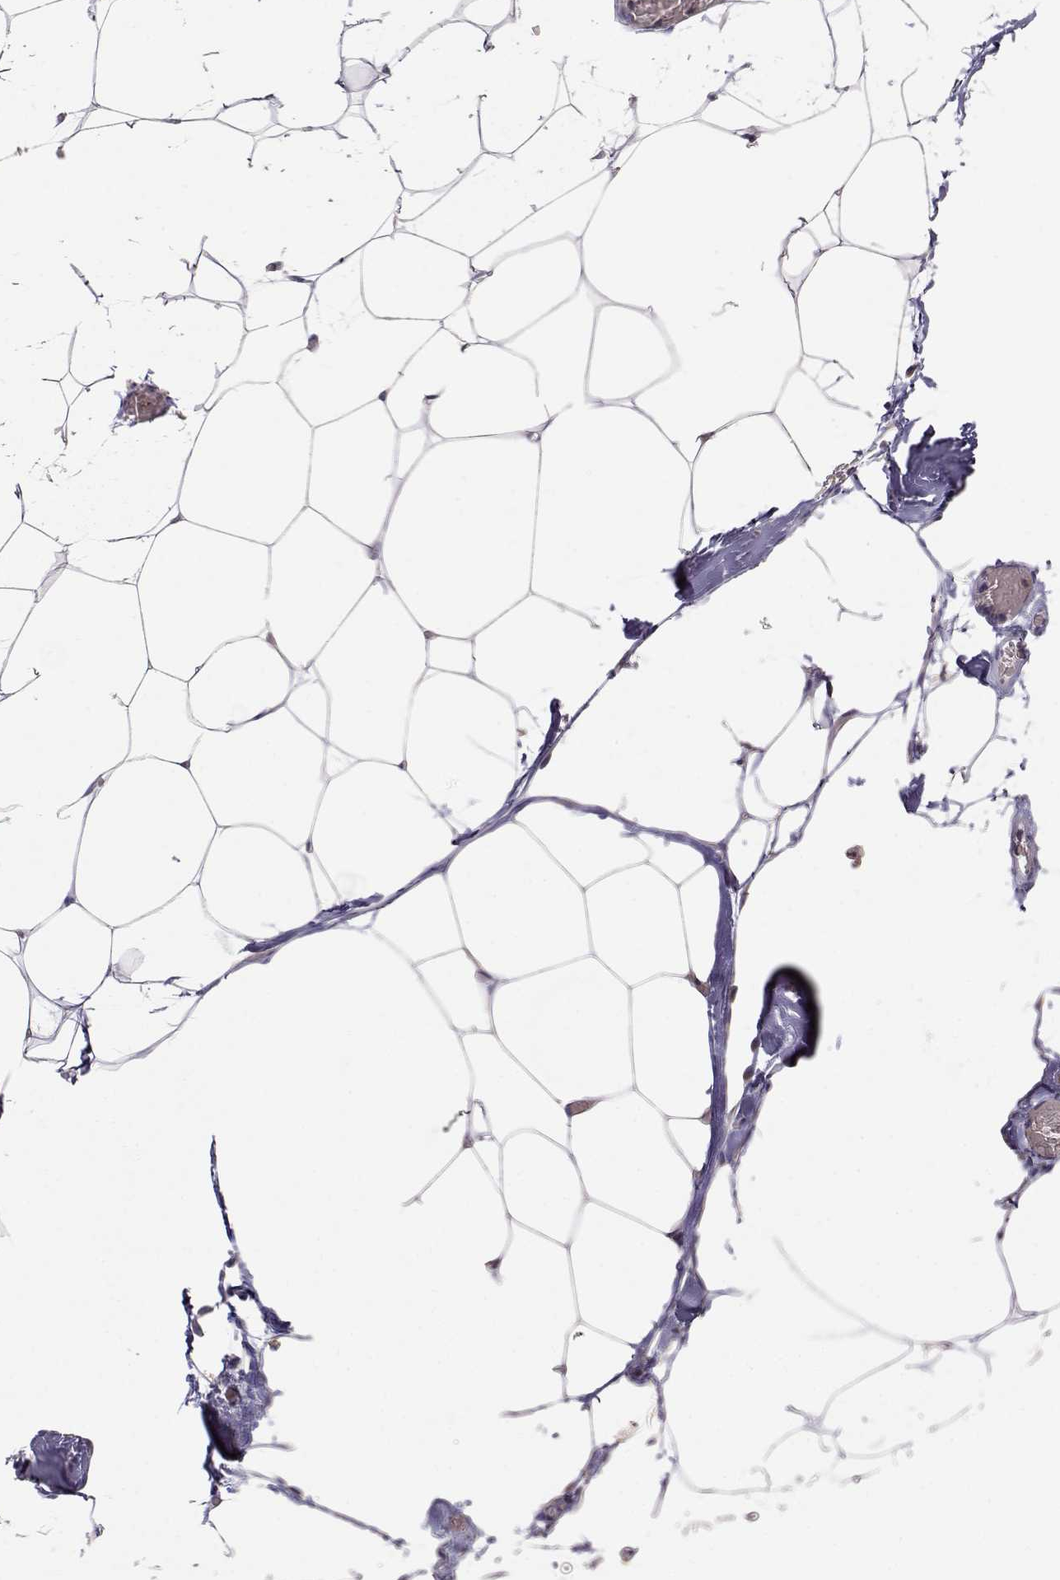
{"staining": {"intensity": "negative", "quantity": "none", "location": "none"}, "tissue": "adipose tissue", "cell_type": "Adipocytes", "image_type": "normal", "snomed": [{"axis": "morphology", "description": "Normal tissue, NOS"}, {"axis": "topography", "description": "Adipose tissue"}], "caption": "The image shows no staining of adipocytes in benign adipose tissue. (IHC, brightfield microscopy, high magnification).", "gene": "EXOG", "patient": {"sex": "male", "age": 57}}